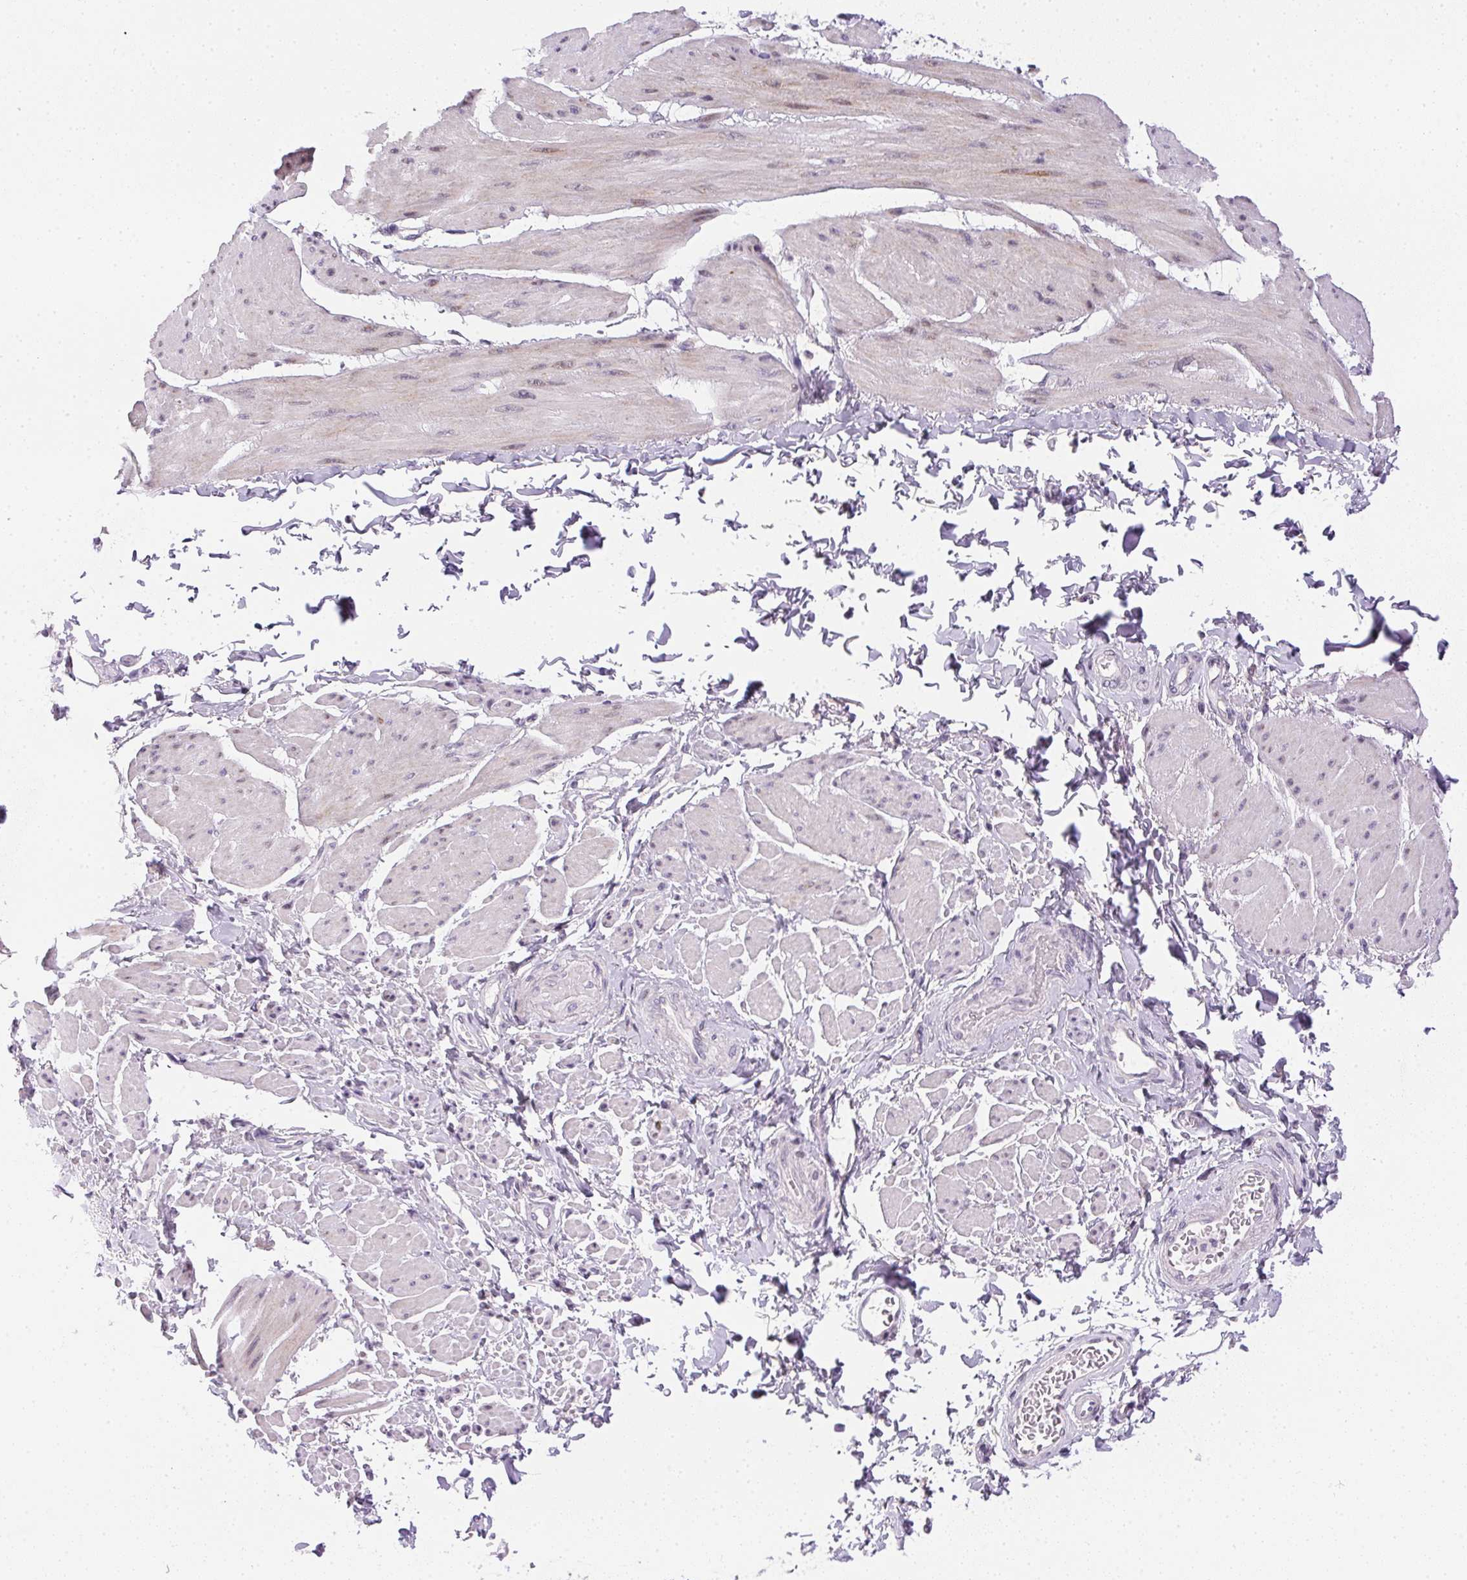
{"staining": {"intensity": "negative", "quantity": "none", "location": "none"}, "tissue": "adipose tissue", "cell_type": "Adipocytes", "image_type": "normal", "snomed": [{"axis": "morphology", "description": "Normal tissue, NOS"}, {"axis": "topography", "description": "Prostate"}, {"axis": "topography", "description": "Peripheral nerve tissue"}], "caption": "Immunohistochemistry (IHC) photomicrograph of benign adipose tissue stained for a protein (brown), which reveals no staining in adipocytes. (DAB (3,3'-diaminobenzidine) immunohistochemistry, high magnification).", "gene": "GSDMC", "patient": {"sex": "male", "age": 55}}